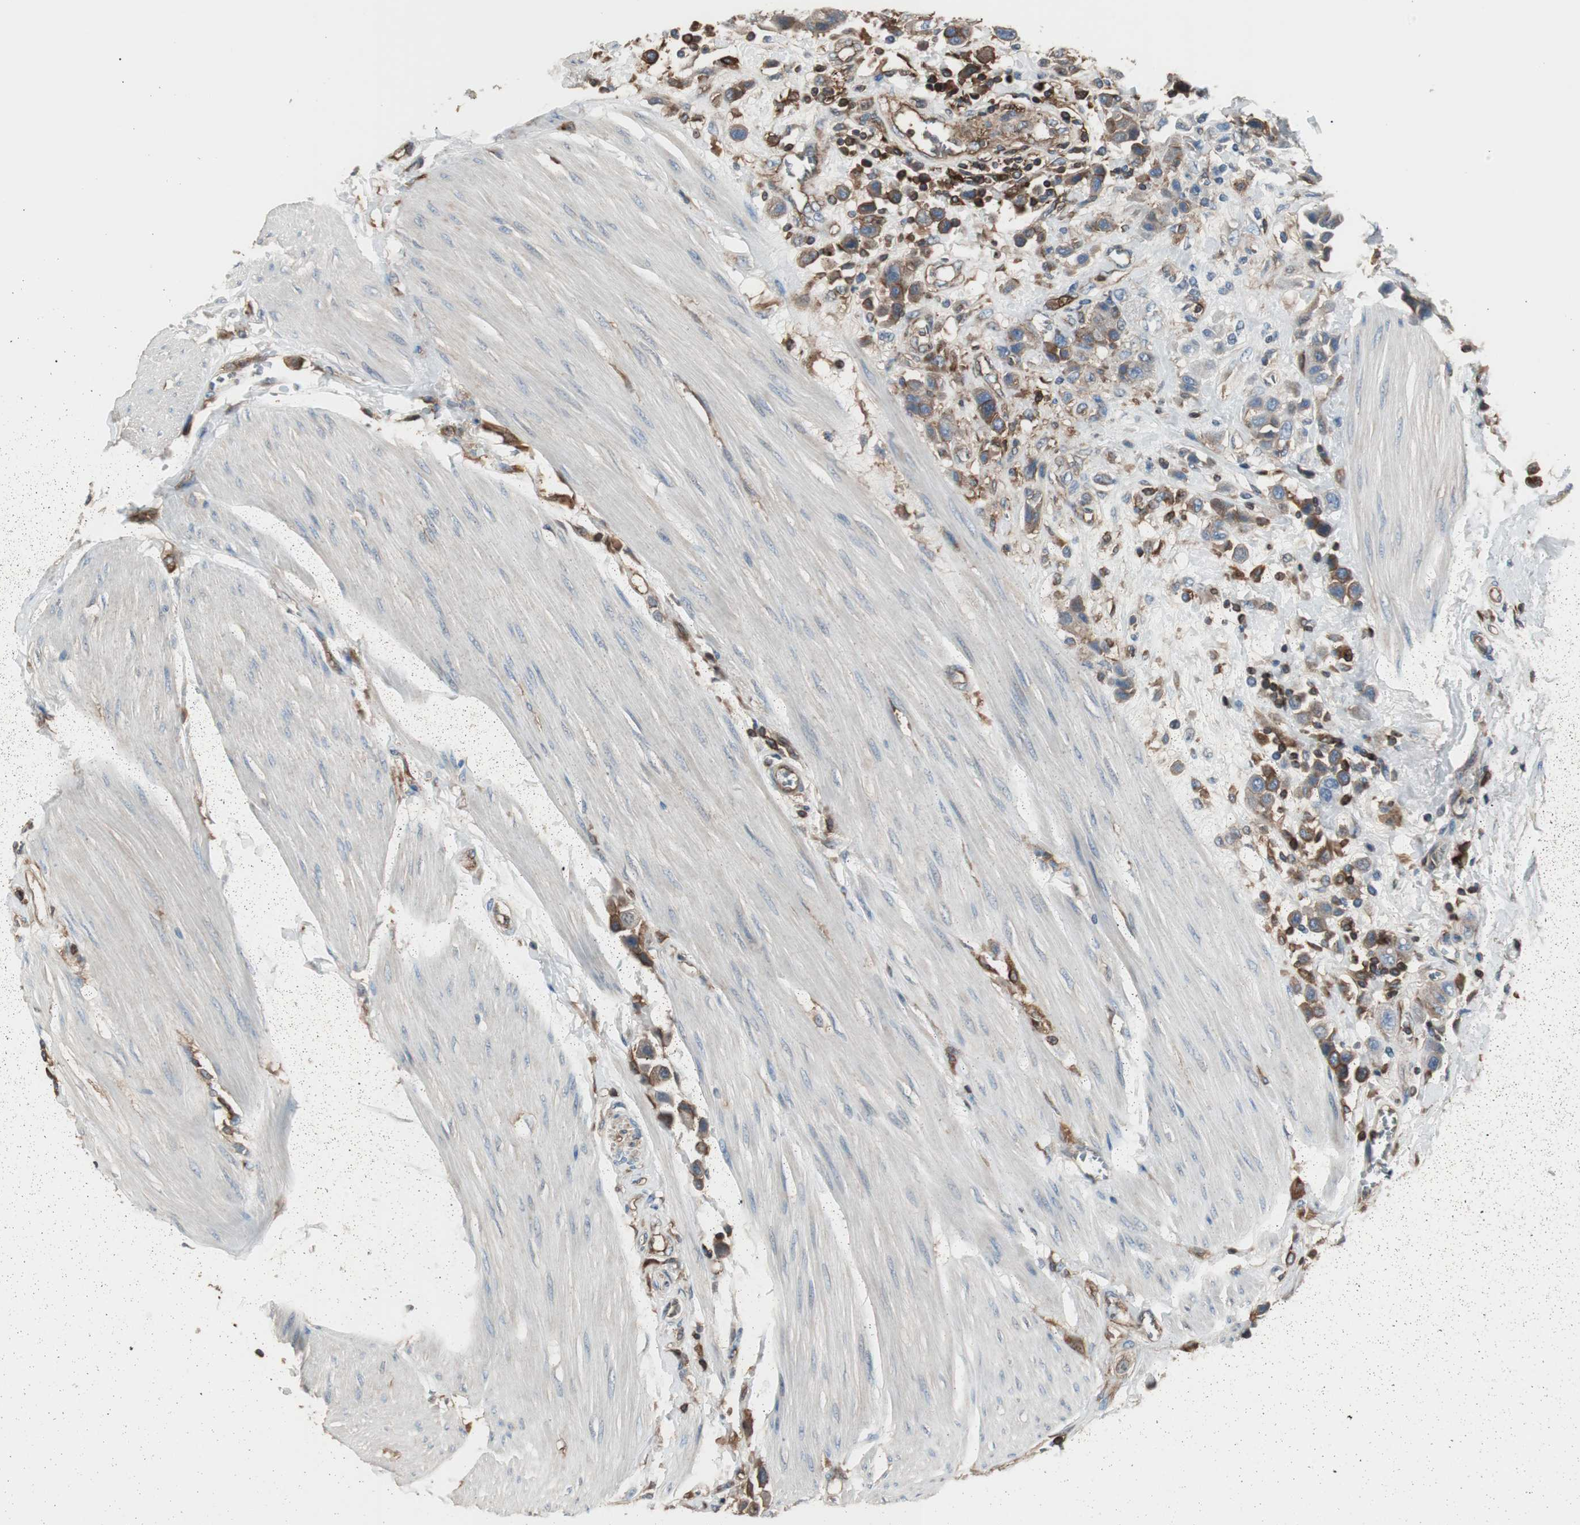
{"staining": {"intensity": "moderate", "quantity": ">75%", "location": "cytoplasmic/membranous"}, "tissue": "urothelial cancer", "cell_type": "Tumor cells", "image_type": "cancer", "snomed": [{"axis": "morphology", "description": "Urothelial carcinoma, High grade"}, {"axis": "topography", "description": "Urinary bladder"}], "caption": "Immunohistochemical staining of human urothelial cancer demonstrates medium levels of moderate cytoplasmic/membranous positivity in approximately >75% of tumor cells.", "gene": "B2M", "patient": {"sex": "male", "age": 50}}